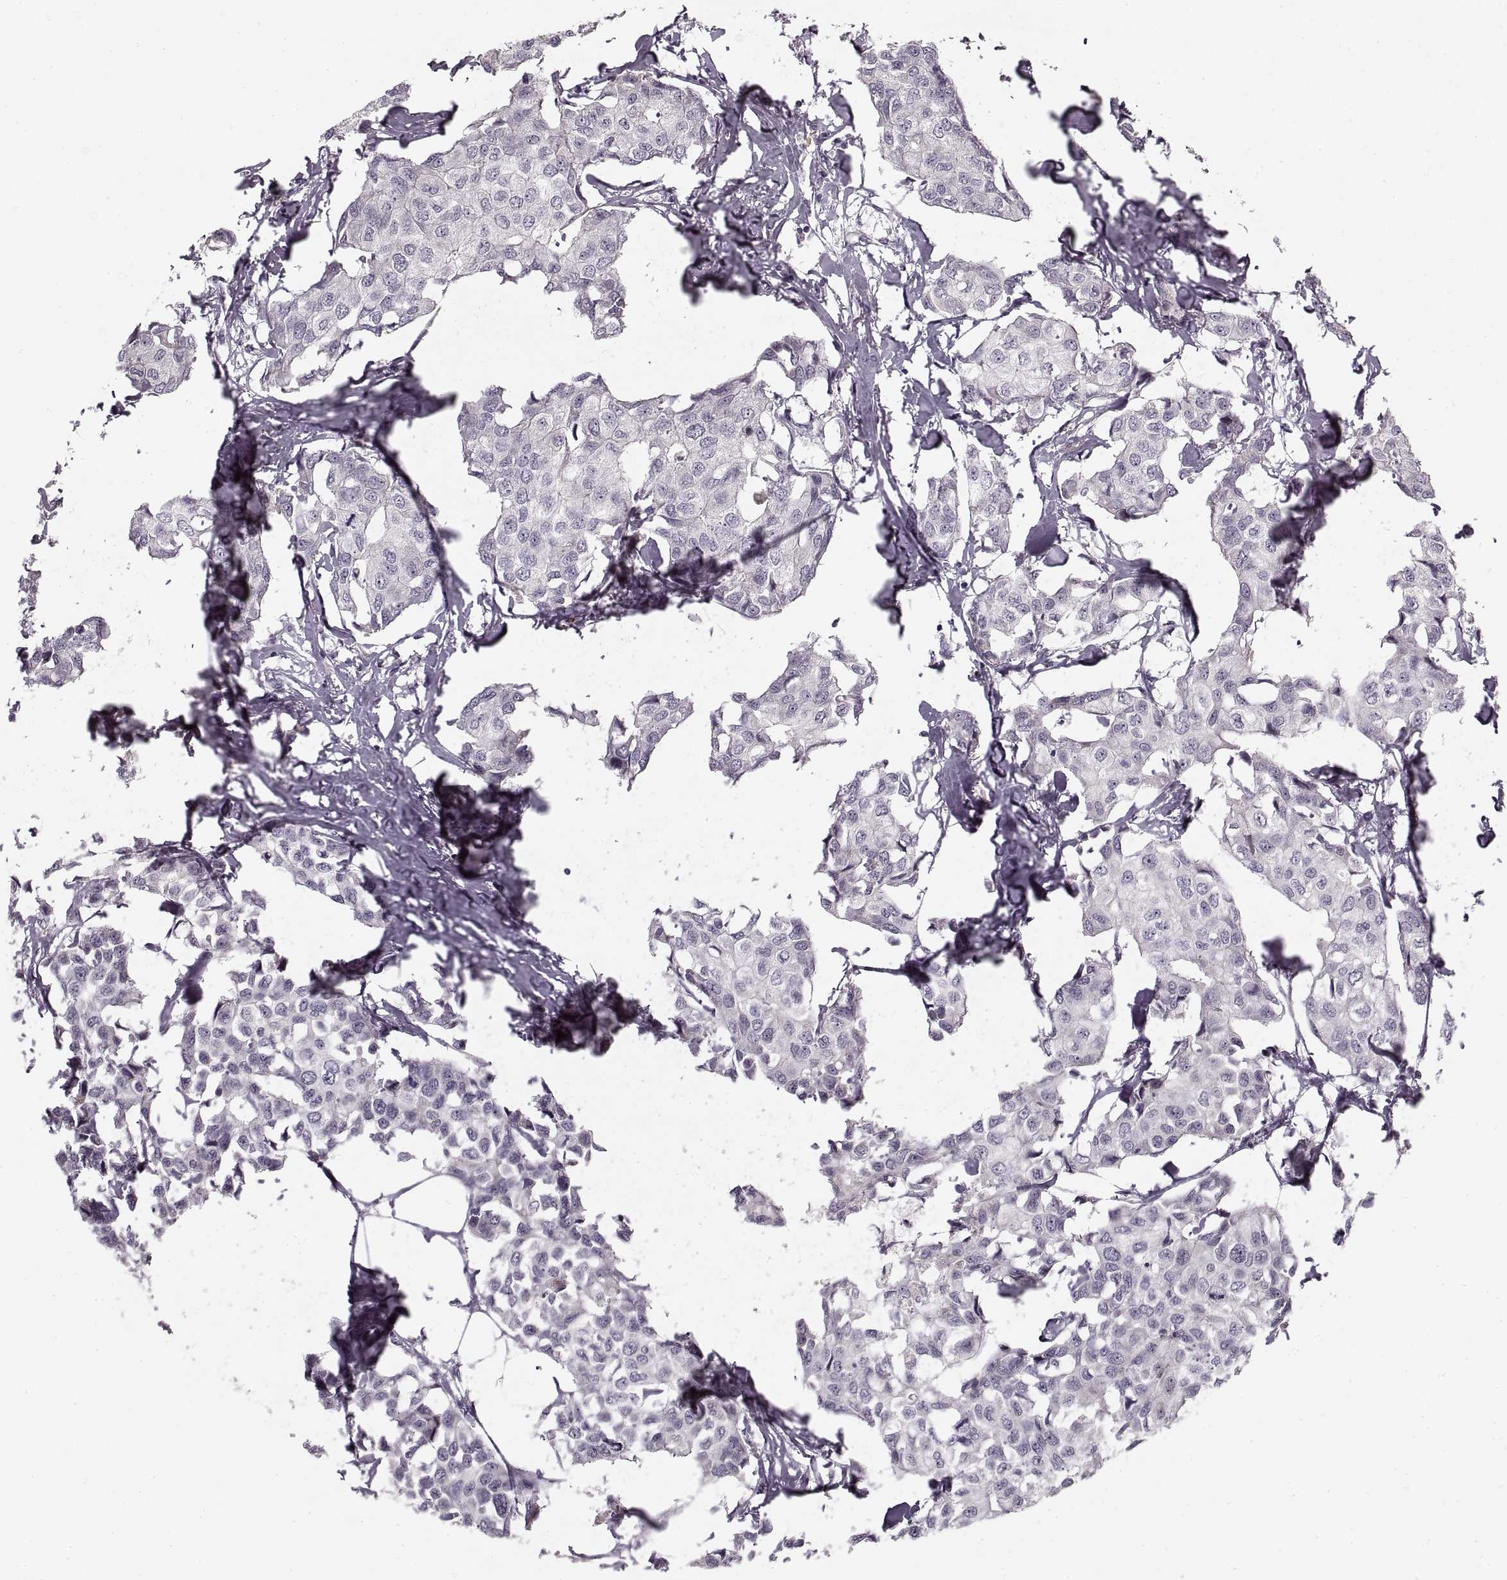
{"staining": {"intensity": "negative", "quantity": "none", "location": "none"}, "tissue": "breast cancer", "cell_type": "Tumor cells", "image_type": "cancer", "snomed": [{"axis": "morphology", "description": "Duct carcinoma"}, {"axis": "topography", "description": "Breast"}], "caption": "Intraductal carcinoma (breast) was stained to show a protein in brown. There is no significant staining in tumor cells.", "gene": "ASIC3", "patient": {"sex": "female", "age": 80}}